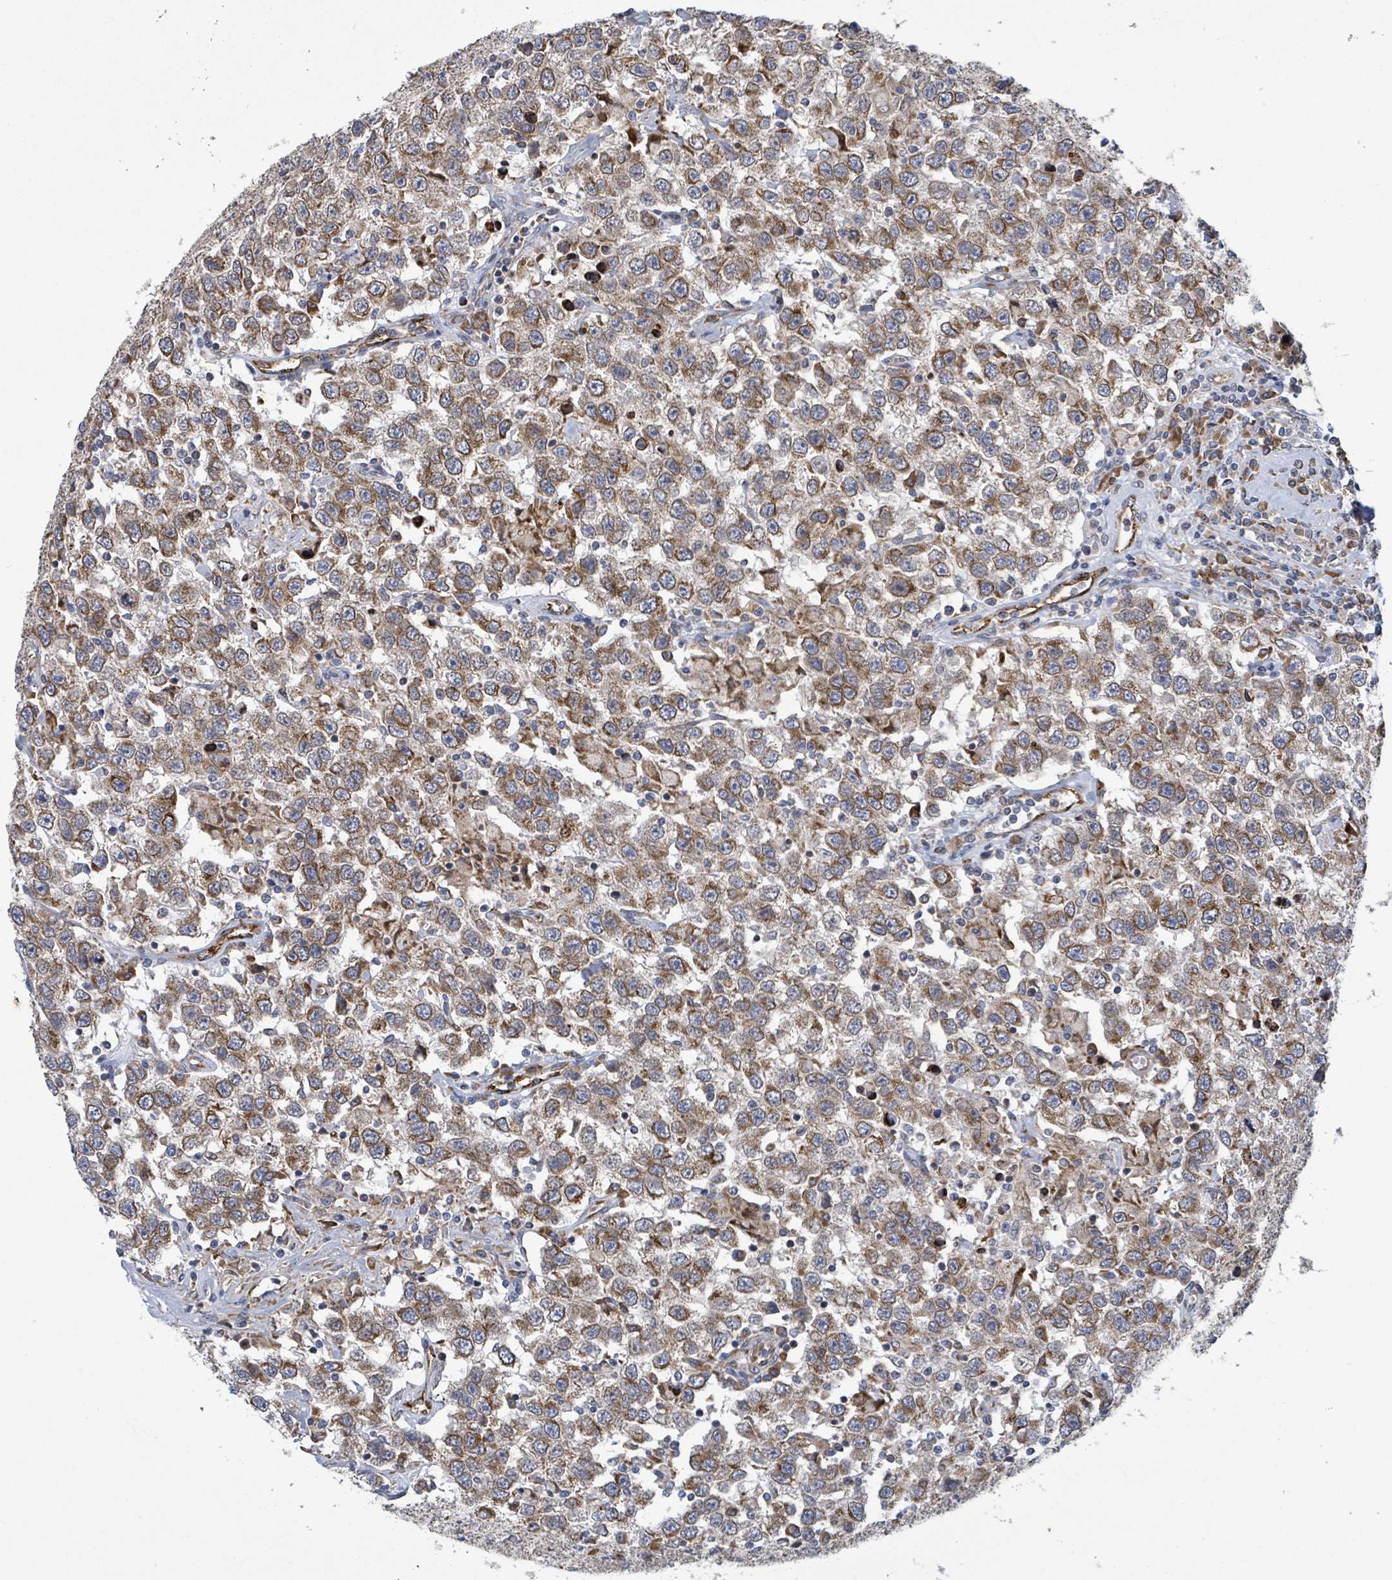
{"staining": {"intensity": "moderate", "quantity": ">75%", "location": "cytoplasmic/membranous"}, "tissue": "testis cancer", "cell_type": "Tumor cells", "image_type": "cancer", "snomed": [{"axis": "morphology", "description": "Seminoma, NOS"}, {"axis": "topography", "description": "Testis"}], "caption": "A brown stain highlights moderate cytoplasmic/membranous staining of a protein in testis cancer tumor cells.", "gene": "NOMO1", "patient": {"sex": "male", "age": 41}}